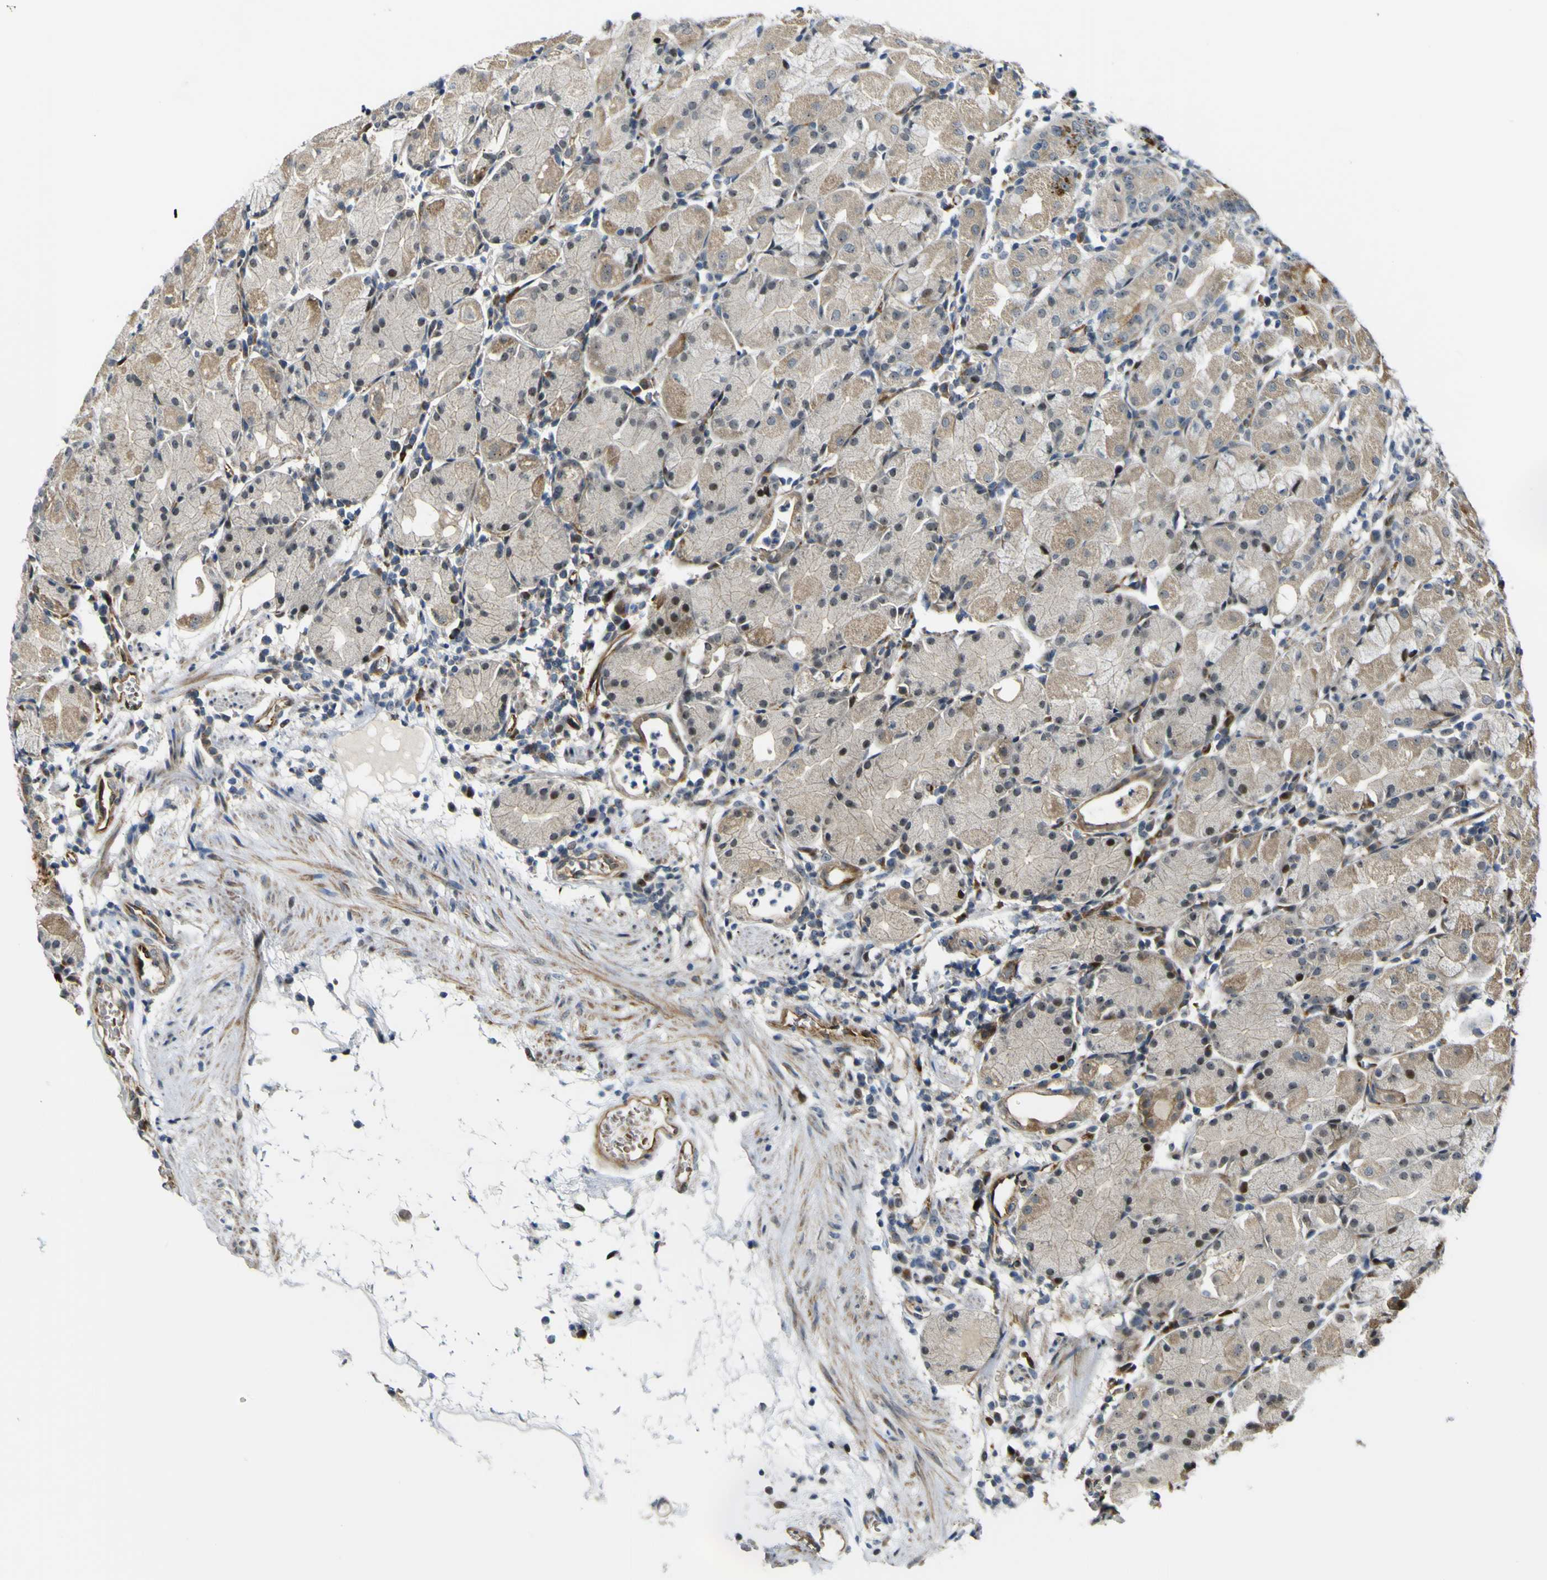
{"staining": {"intensity": "strong", "quantity": "25%-75%", "location": "cytoplasmic/membranous"}, "tissue": "stomach", "cell_type": "Glandular cells", "image_type": "normal", "snomed": [{"axis": "morphology", "description": "Normal tissue, NOS"}, {"axis": "topography", "description": "Stomach"}, {"axis": "topography", "description": "Stomach, lower"}], "caption": "Immunohistochemistry (IHC) of benign stomach demonstrates high levels of strong cytoplasmic/membranous staining in about 25%-75% of glandular cells.", "gene": "KDM7A", "patient": {"sex": "female", "age": 75}}